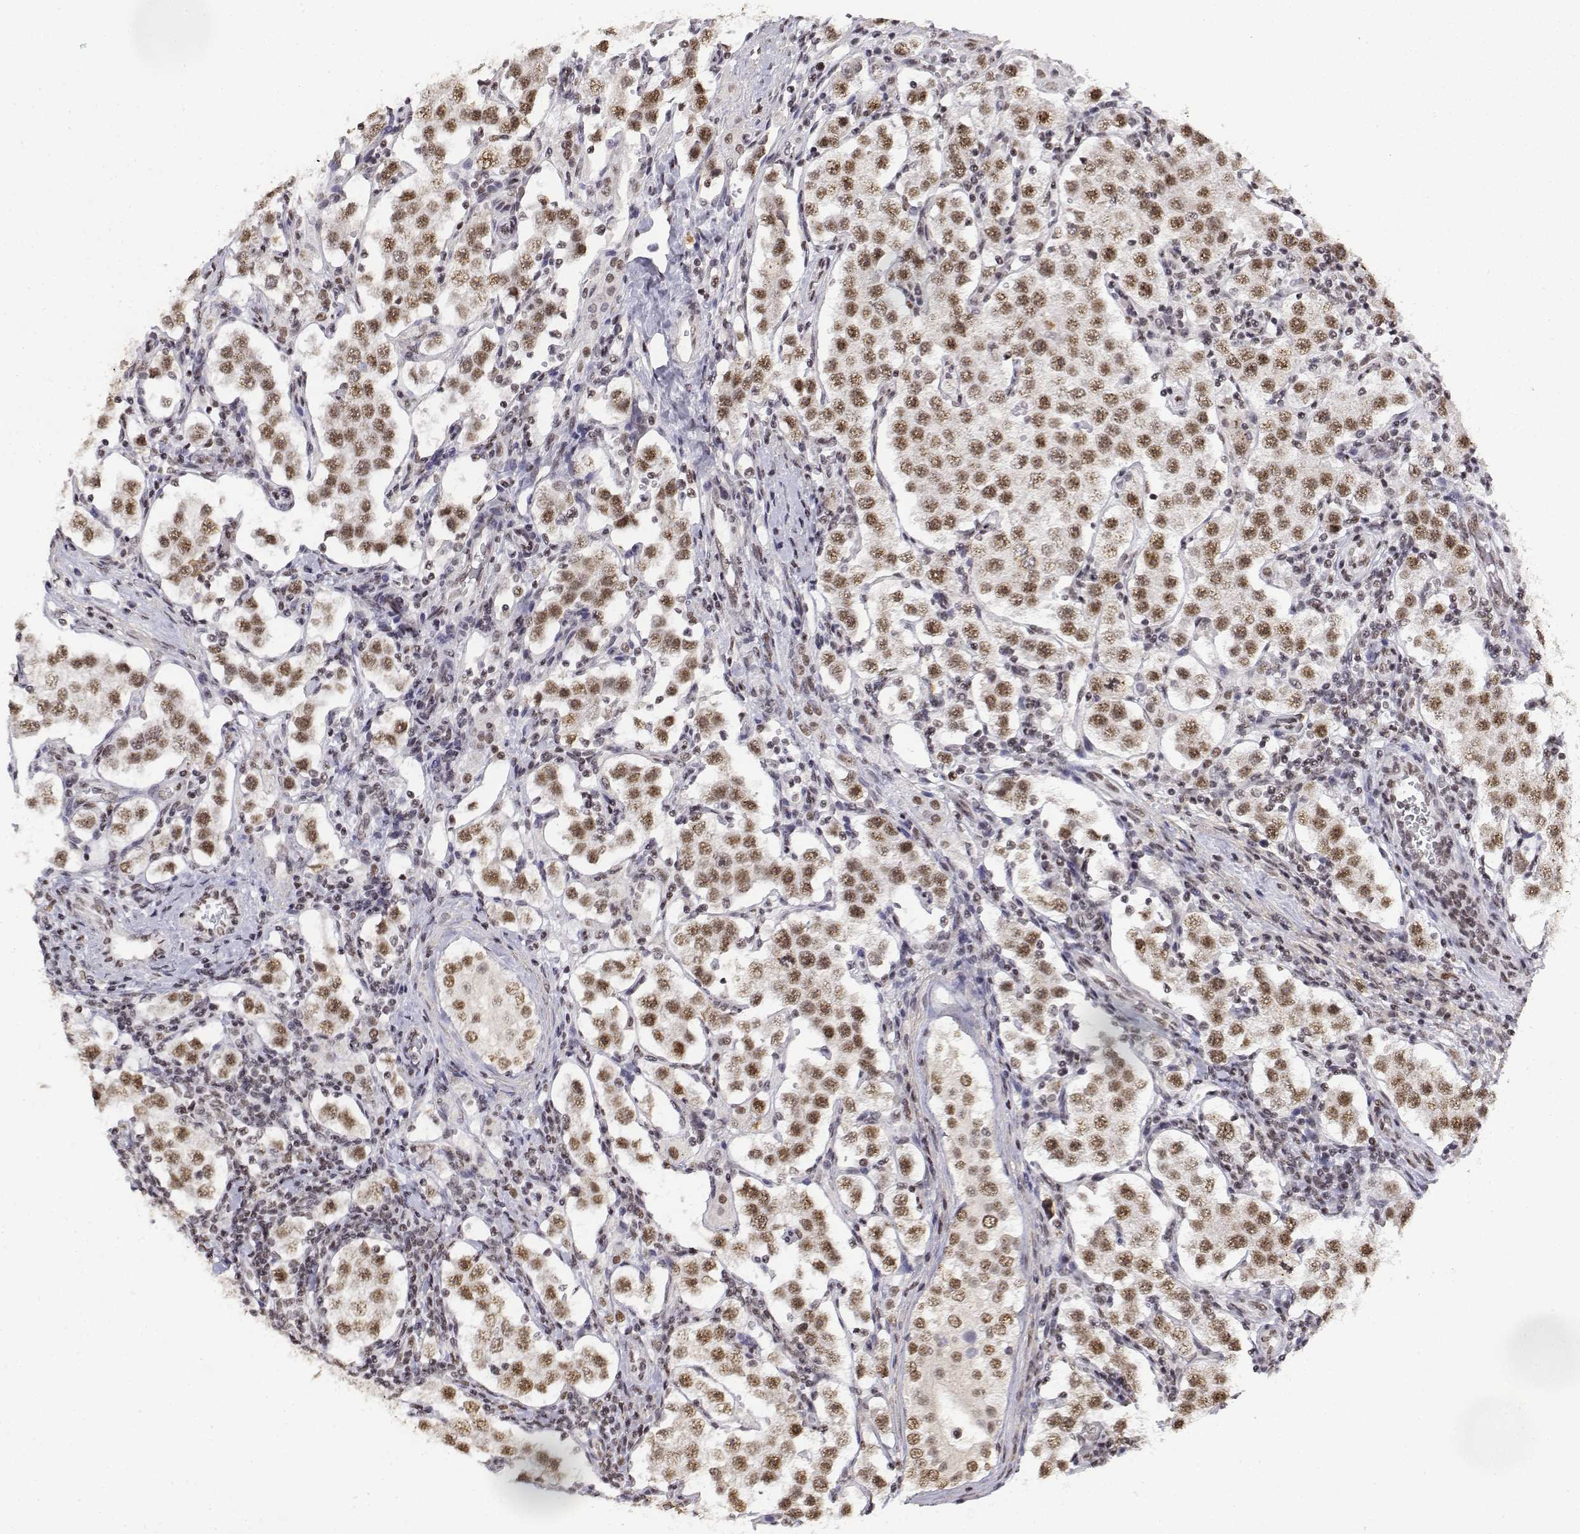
{"staining": {"intensity": "moderate", "quantity": ">75%", "location": "nuclear"}, "tissue": "testis cancer", "cell_type": "Tumor cells", "image_type": "cancer", "snomed": [{"axis": "morphology", "description": "Seminoma, NOS"}, {"axis": "topography", "description": "Testis"}], "caption": "An IHC photomicrograph of neoplastic tissue is shown. Protein staining in brown highlights moderate nuclear positivity in seminoma (testis) within tumor cells.", "gene": "SETD1A", "patient": {"sex": "male", "age": 37}}